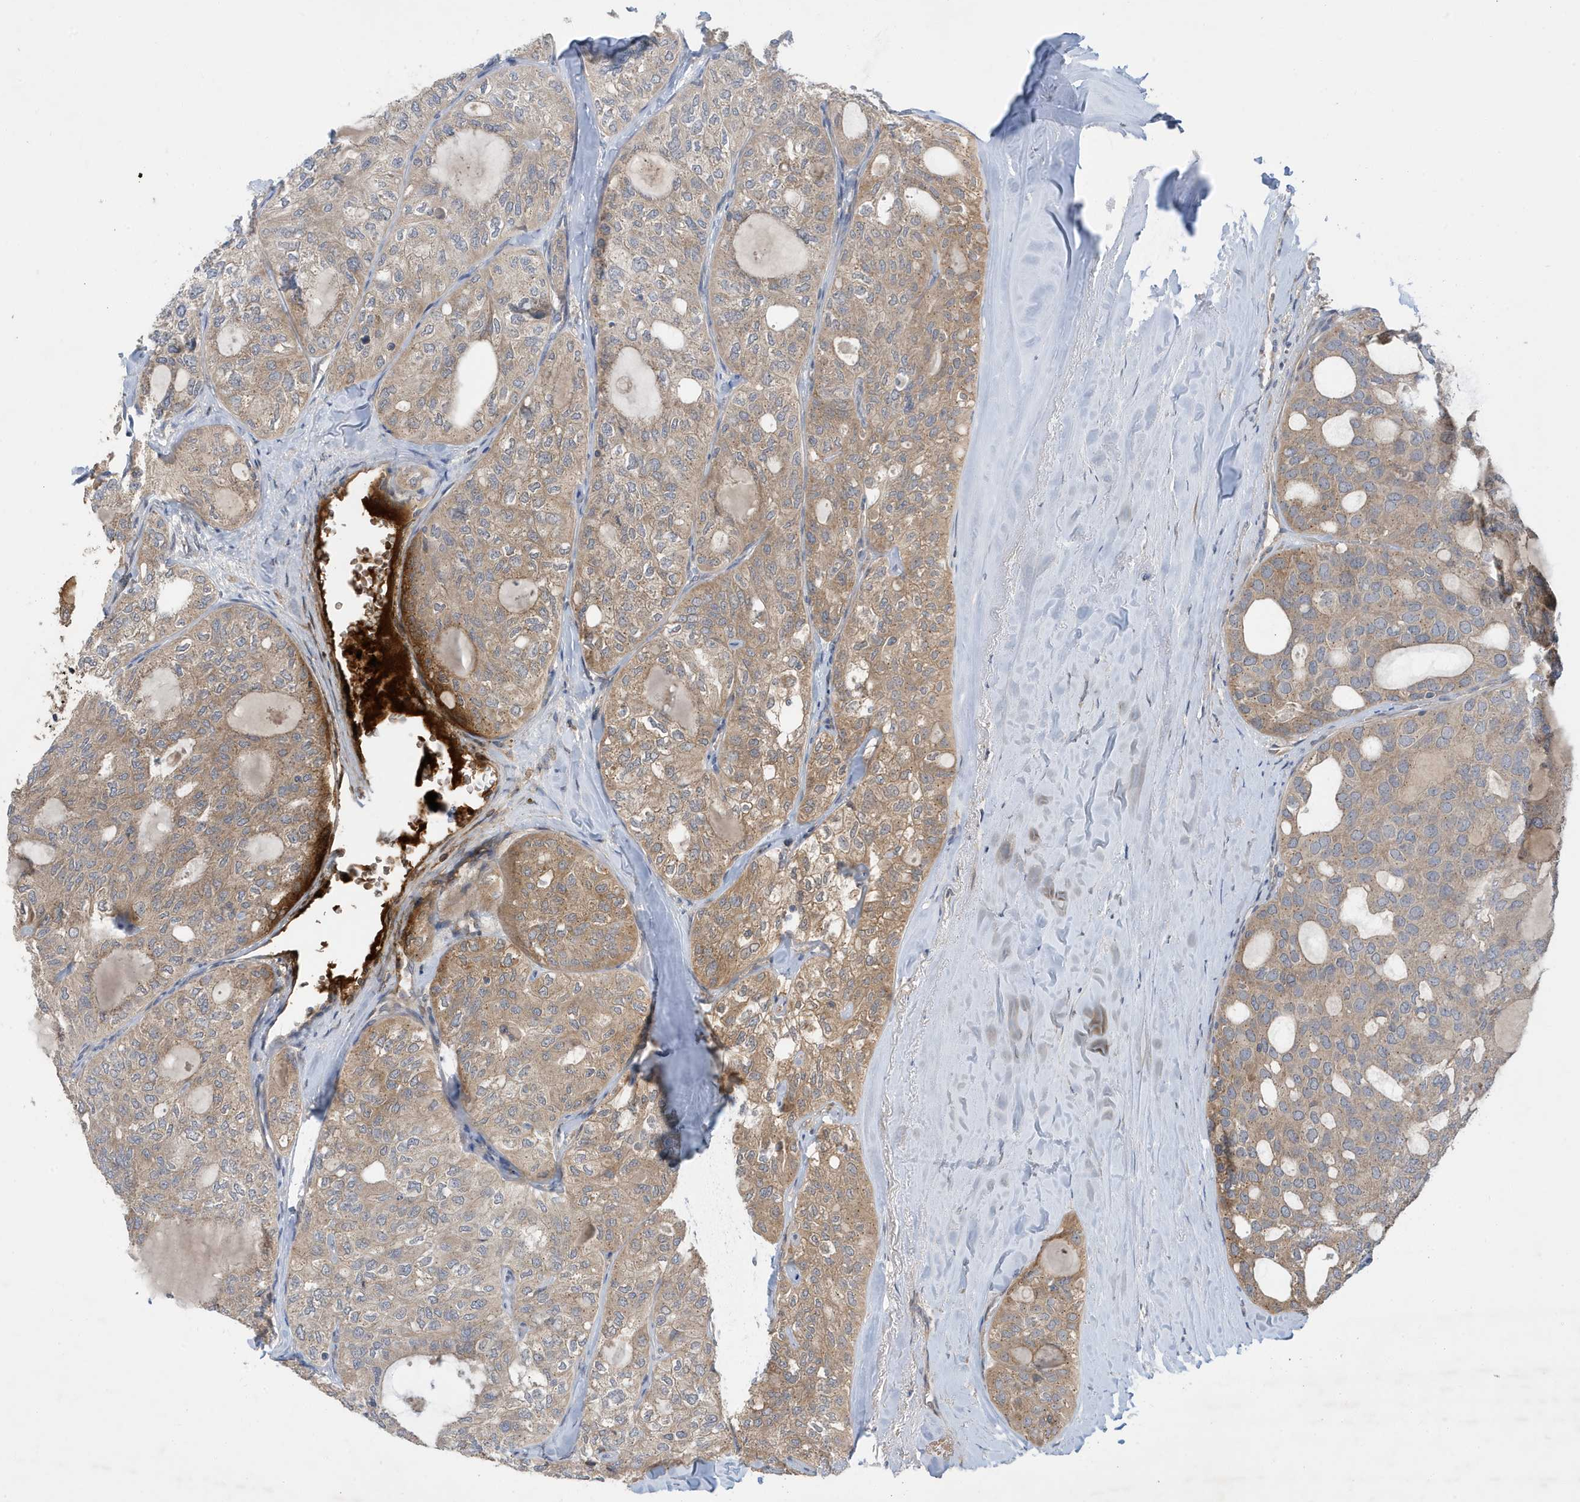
{"staining": {"intensity": "weak", "quantity": "25%-75%", "location": "cytoplasmic/membranous"}, "tissue": "thyroid cancer", "cell_type": "Tumor cells", "image_type": "cancer", "snomed": [{"axis": "morphology", "description": "Follicular adenoma carcinoma, NOS"}, {"axis": "topography", "description": "Thyroid gland"}], "caption": "Immunohistochemistry histopathology image of follicular adenoma carcinoma (thyroid) stained for a protein (brown), which exhibits low levels of weak cytoplasmic/membranous expression in approximately 25%-75% of tumor cells.", "gene": "LAPTM4A", "patient": {"sex": "male", "age": 75}}